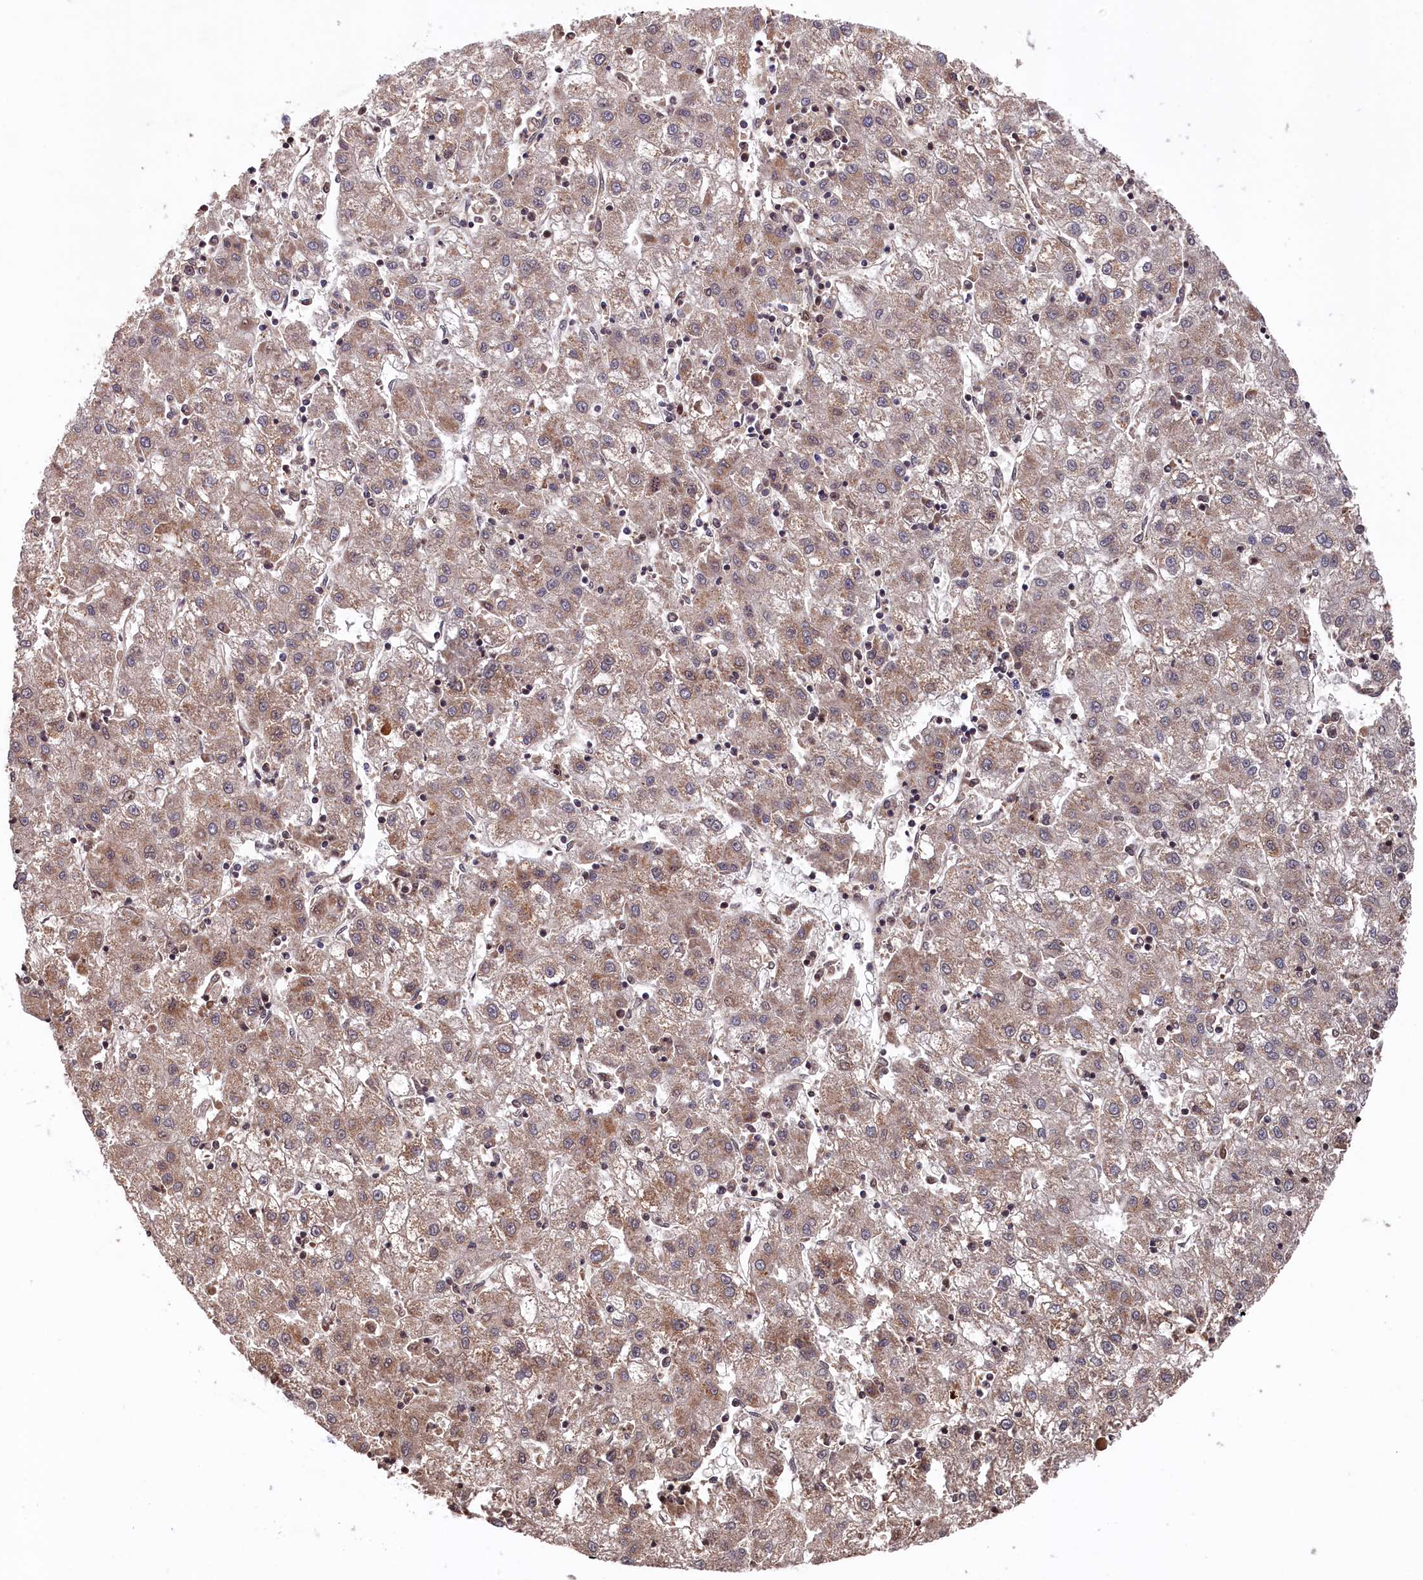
{"staining": {"intensity": "moderate", "quantity": ">75%", "location": "cytoplasmic/membranous"}, "tissue": "liver cancer", "cell_type": "Tumor cells", "image_type": "cancer", "snomed": [{"axis": "morphology", "description": "Carcinoma, Hepatocellular, NOS"}, {"axis": "topography", "description": "Liver"}], "caption": "DAB (3,3'-diaminobenzidine) immunohistochemical staining of liver cancer displays moderate cytoplasmic/membranous protein positivity in approximately >75% of tumor cells.", "gene": "CLPX", "patient": {"sex": "male", "age": 72}}